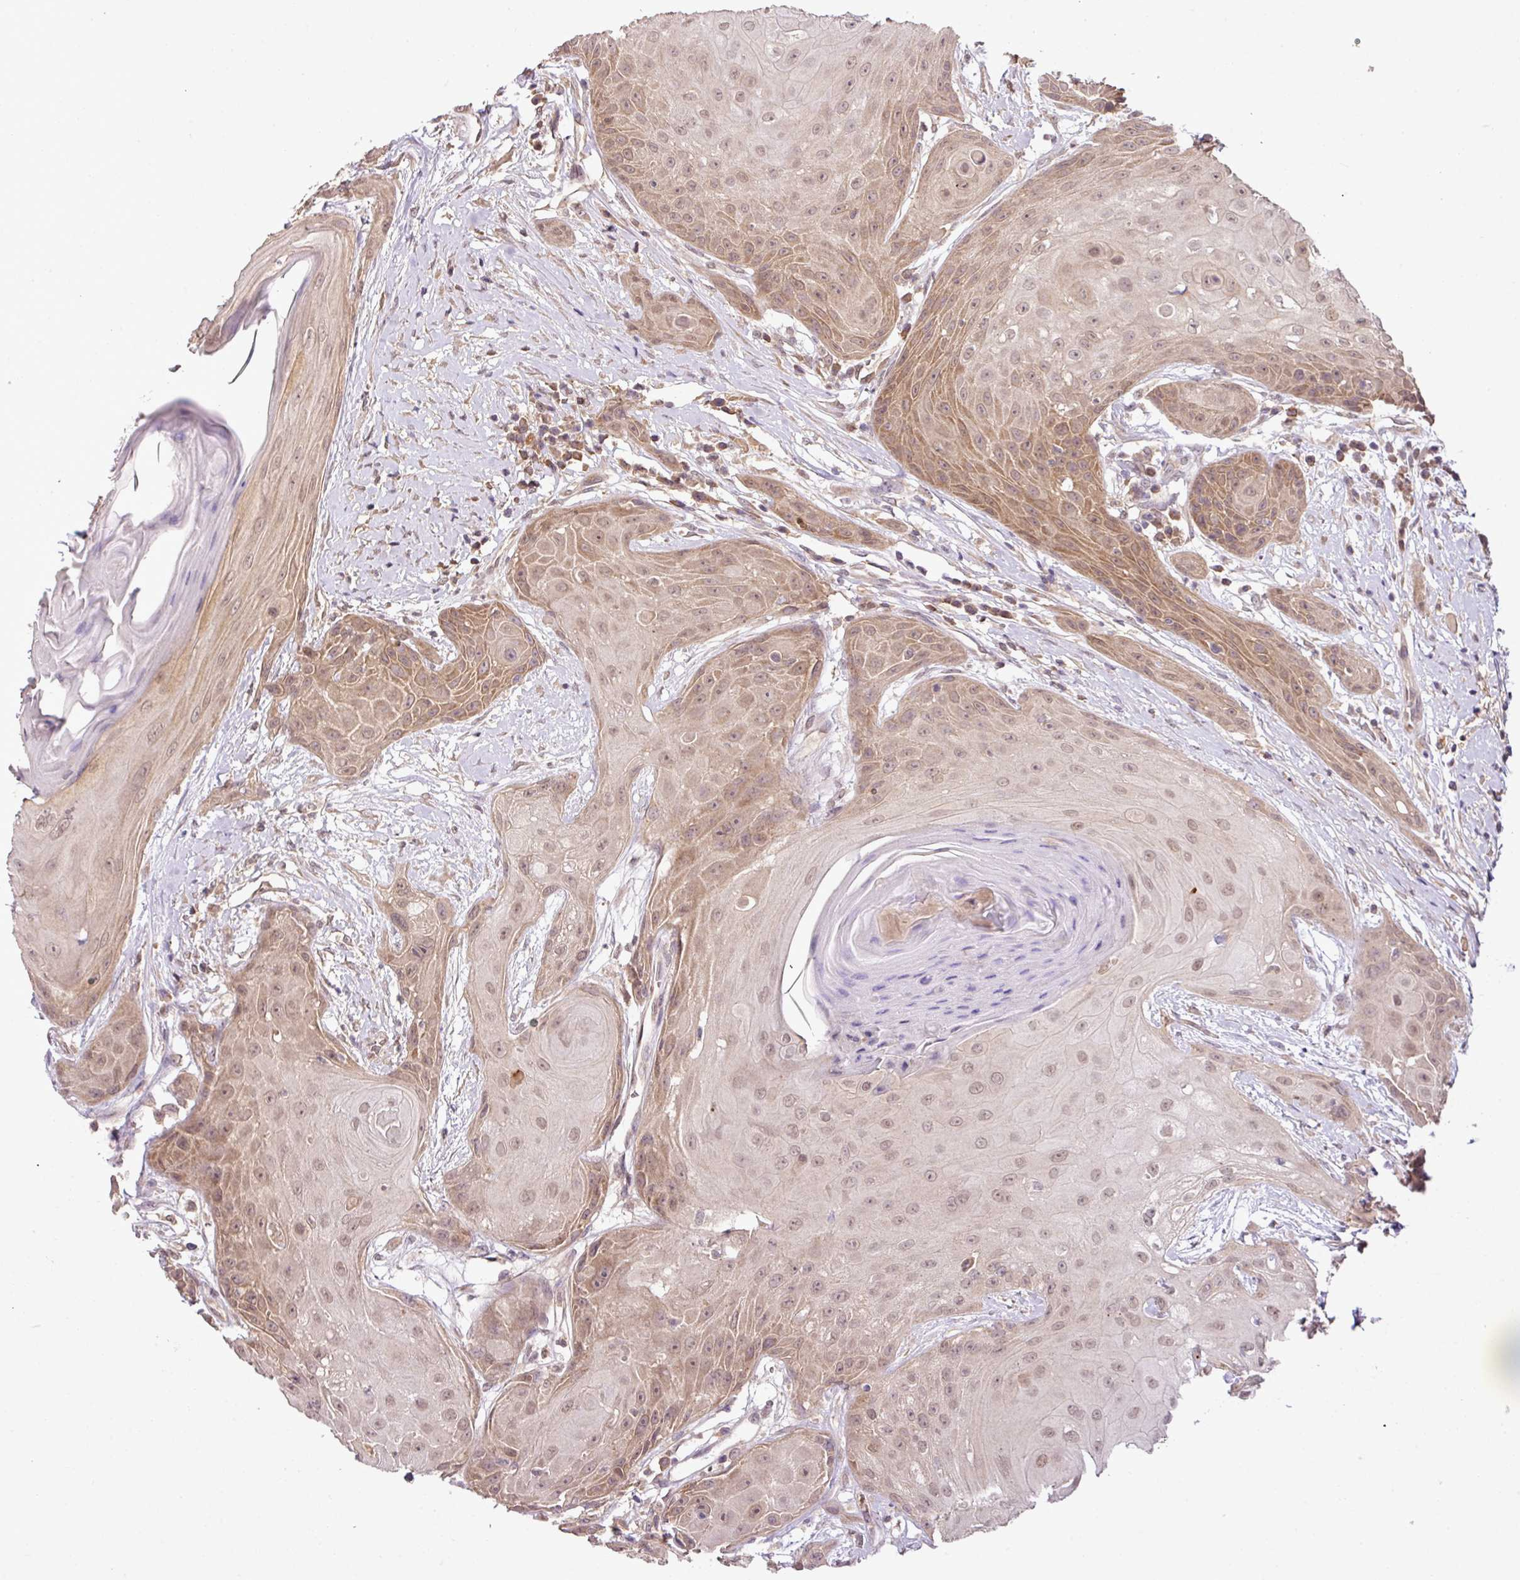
{"staining": {"intensity": "moderate", "quantity": ">75%", "location": "cytoplasmic/membranous,nuclear"}, "tissue": "head and neck cancer", "cell_type": "Tumor cells", "image_type": "cancer", "snomed": [{"axis": "morphology", "description": "Squamous cell carcinoma, NOS"}, {"axis": "topography", "description": "Head-Neck"}], "caption": "Protein expression by IHC exhibits moderate cytoplasmic/membranous and nuclear expression in about >75% of tumor cells in squamous cell carcinoma (head and neck).", "gene": "DNAAF4", "patient": {"sex": "female", "age": 73}}